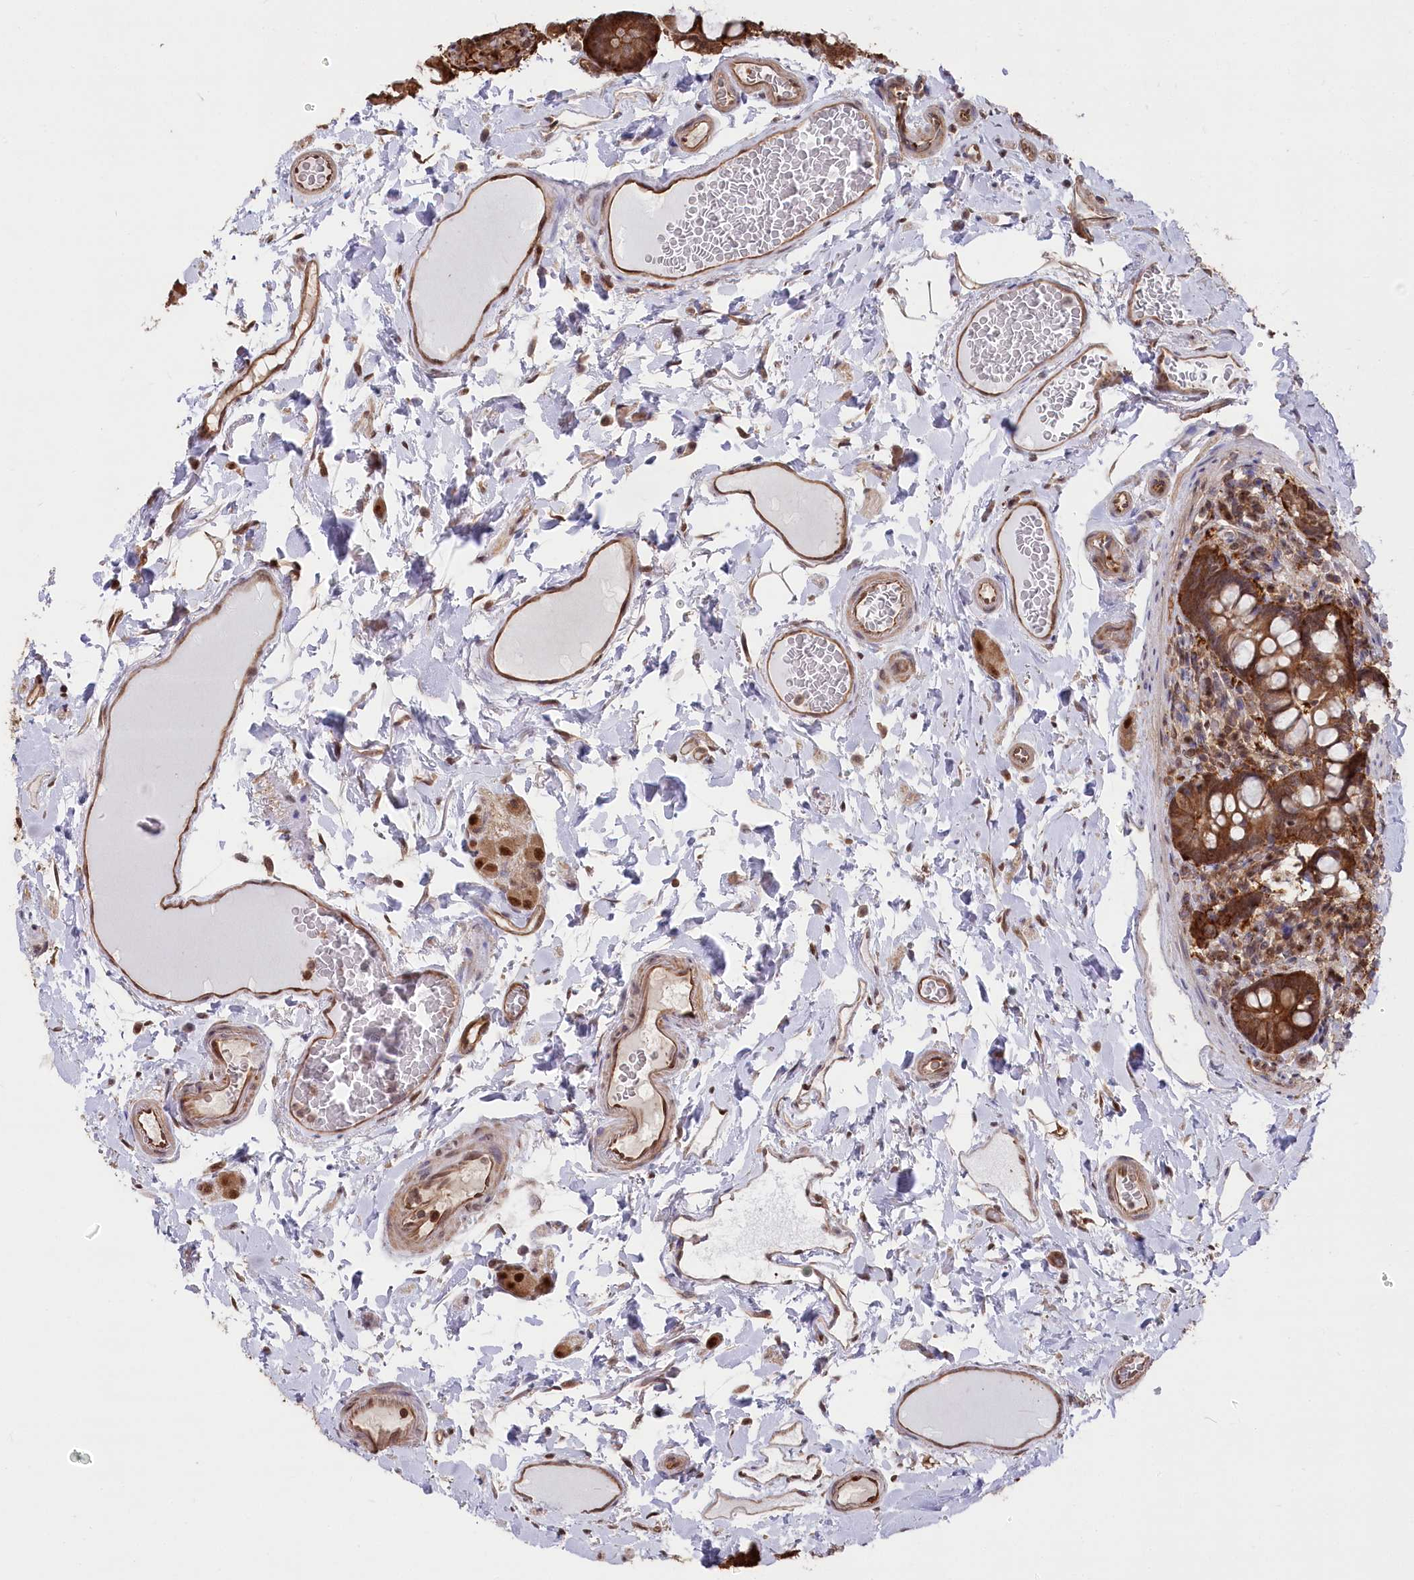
{"staining": {"intensity": "strong", "quantity": ">75%", "location": "cytoplasmic/membranous"}, "tissue": "small intestine", "cell_type": "Glandular cells", "image_type": "normal", "snomed": [{"axis": "morphology", "description": "Normal tissue, NOS"}, {"axis": "topography", "description": "Small intestine"}], "caption": "Strong cytoplasmic/membranous staining is present in about >75% of glandular cells in benign small intestine. Ihc stains the protein of interest in brown and the nuclei are stained blue.", "gene": "PSMA1", "patient": {"sex": "female", "age": 64}}